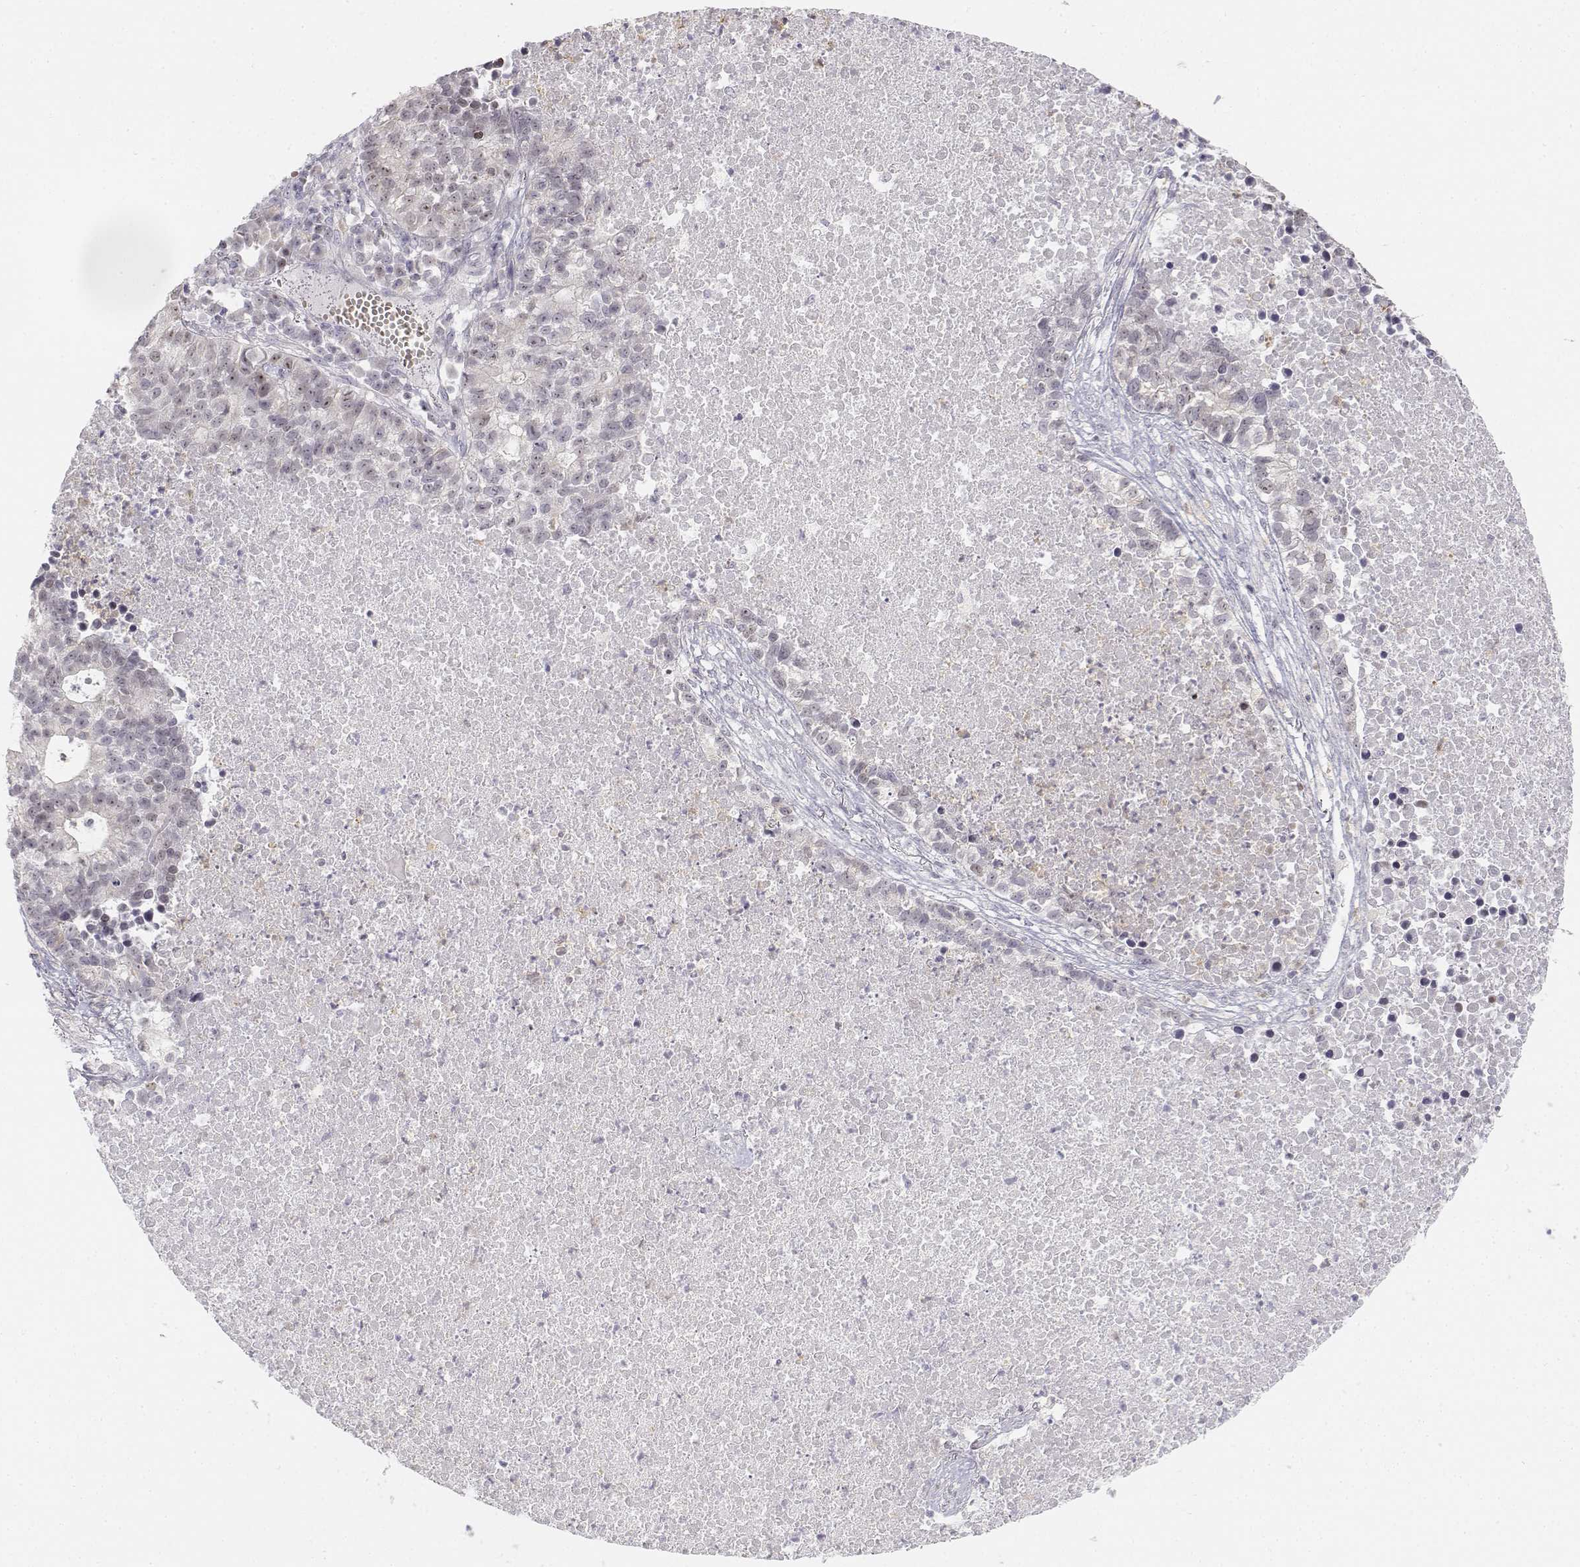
{"staining": {"intensity": "negative", "quantity": "none", "location": "none"}, "tissue": "lung cancer", "cell_type": "Tumor cells", "image_type": "cancer", "snomed": [{"axis": "morphology", "description": "Adenocarcinoma, NOS"}, {"axis": "topography", "description": "Lung"}], "caption": "An image of lung cancer stained for a protein shows no brown staining in tumor cells.", "gene": "GLIPR1L2", "patient": {"sex": "male", "age": 57}}